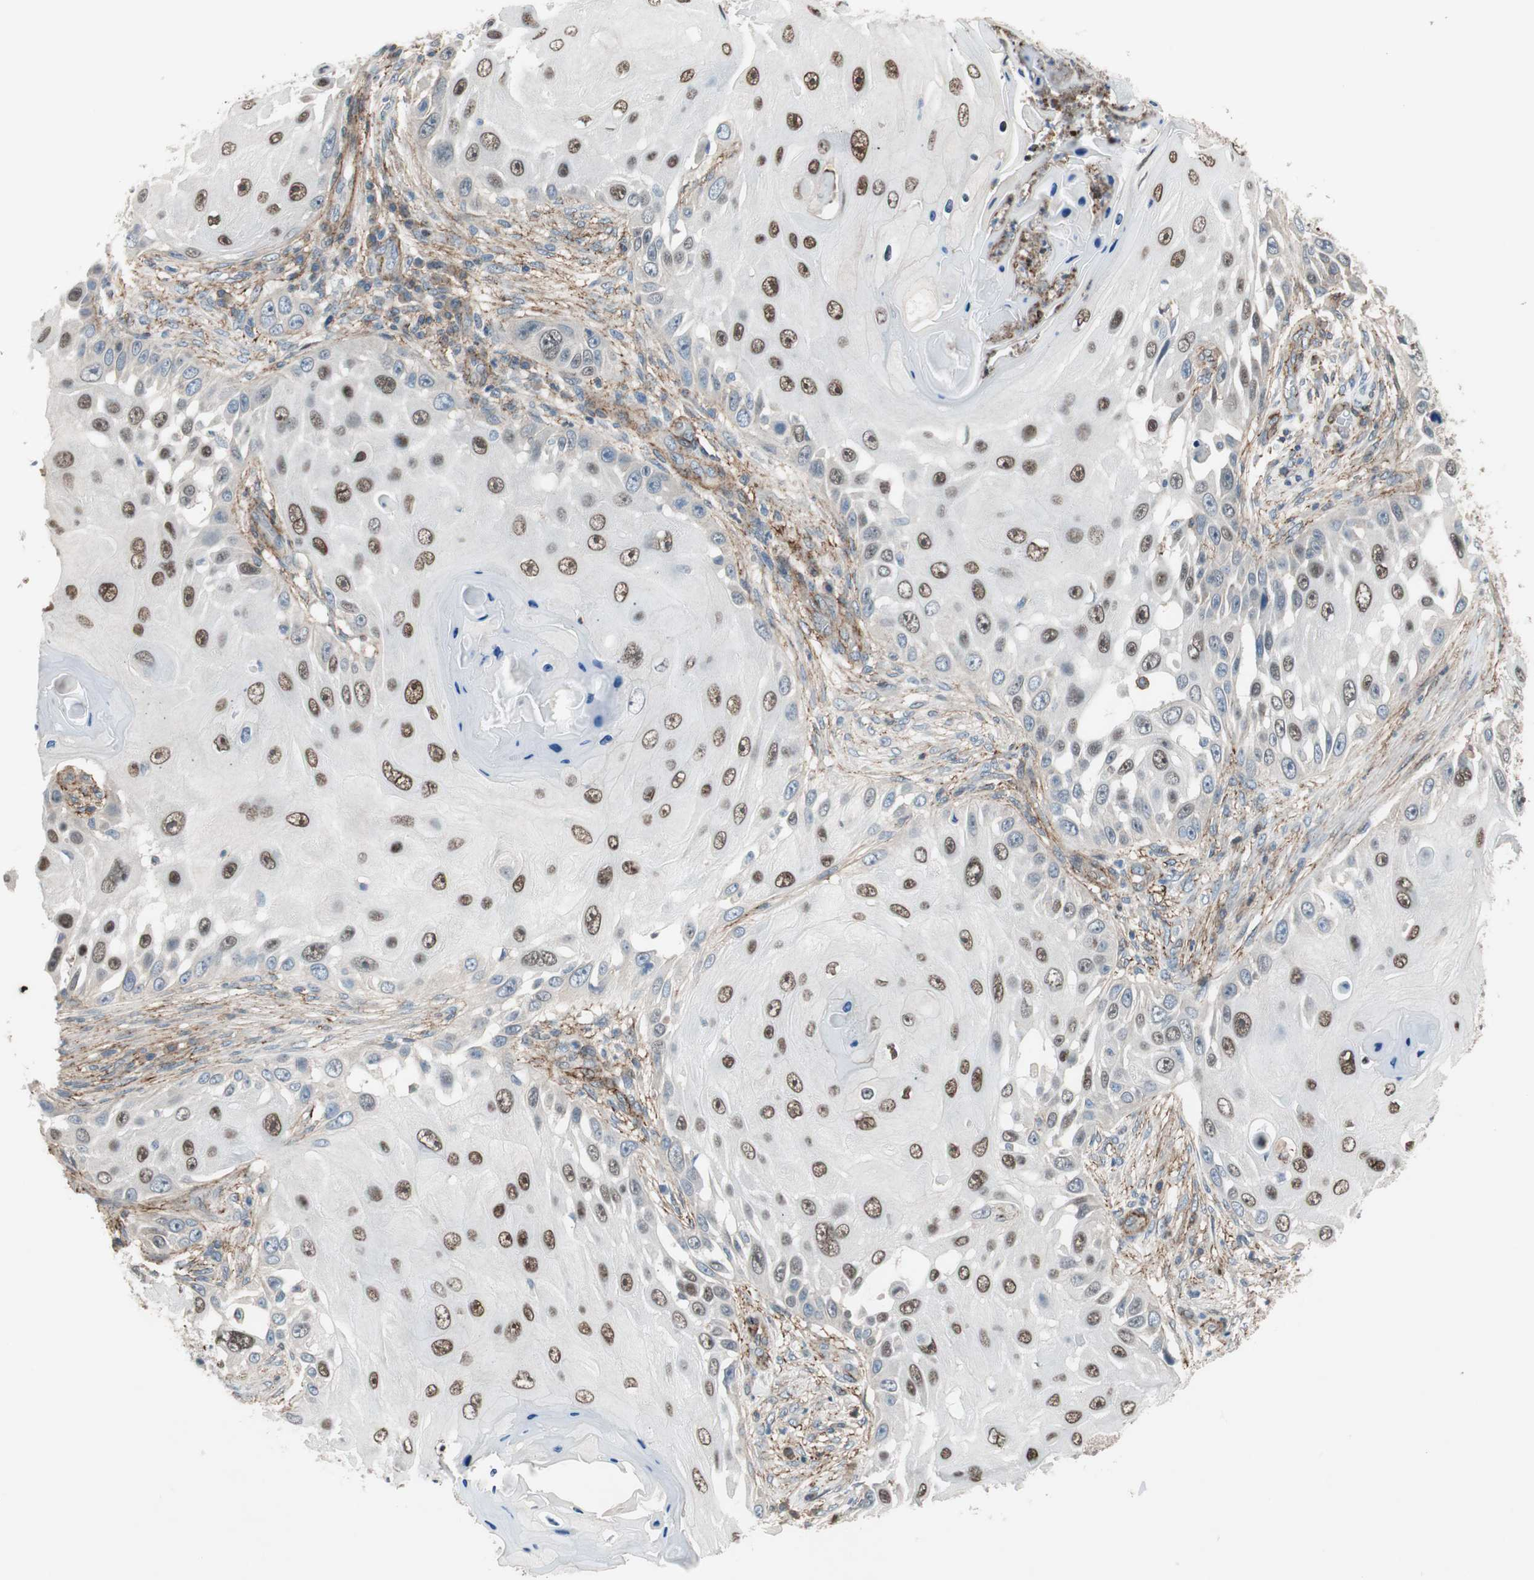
{"staining": {"intensity": "strong", "quantity": "25%-75%", "location": "nuclear"}, "tissue": "skin cancer", "cell_type": "Tumor cells", "image_type": "cancer", "snomed": [{"axis": "morphology", "description": "Squamous cell carcinoma, NOS"}, {"axis": "topography", "description": "Skin"}], "caption": "IHC histopathology image of skin cancer stained for a protein (brown), which displays high levels of strong nuclear positivity in about 25%-75% of tumor cells.", "gene": "GRHL1", "patient": {"sex": "female", "age": 44}}